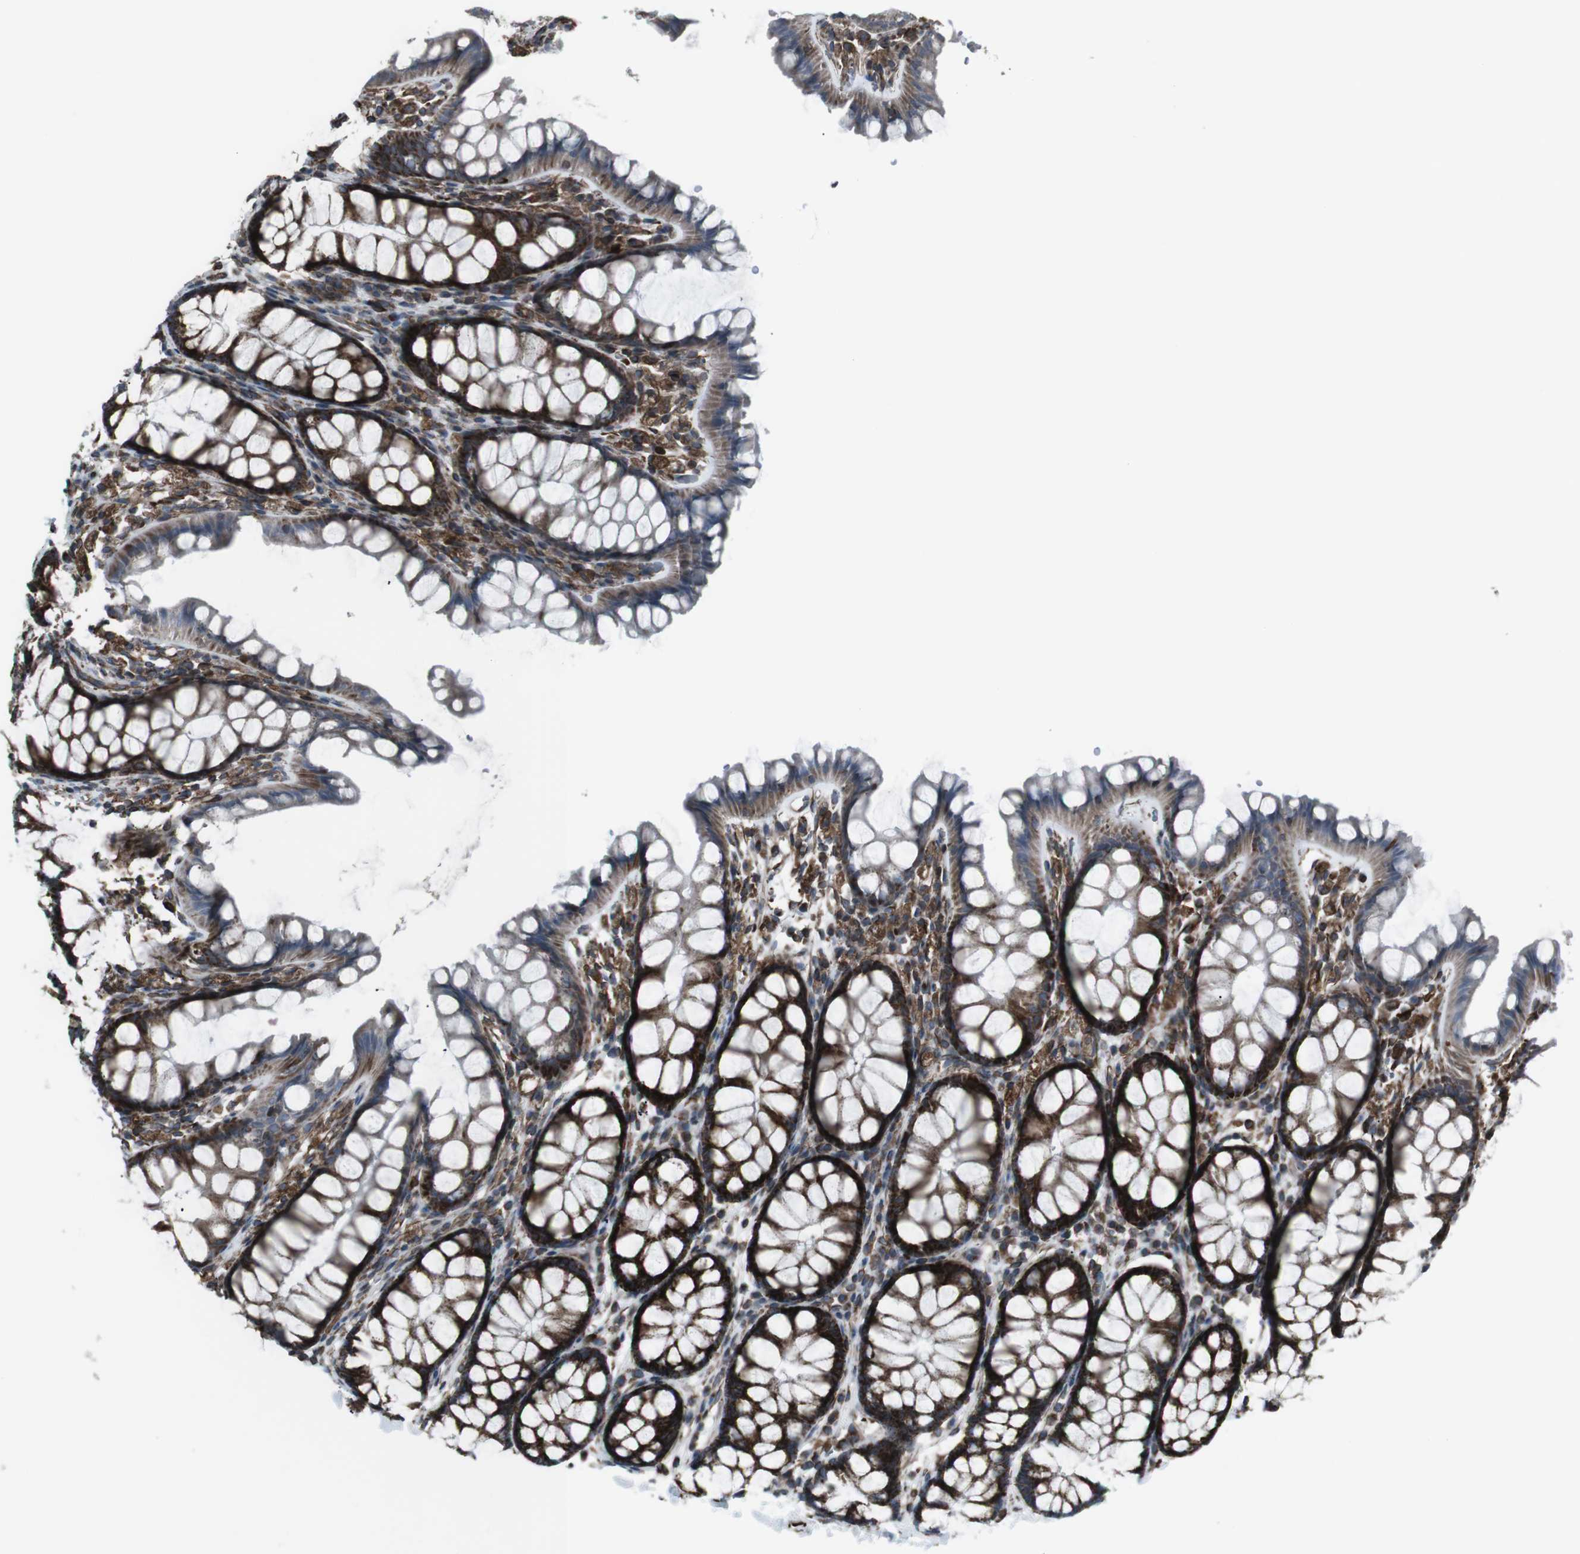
{"staining": {"intensity": "strong", "quantity": ">75%", "location": "cytoplasmic/membranous"}, "tissue": "colon", "cell_type": "Endothelial cells", "image_type": "normal", "snomed": [{"axis": "morphology", "description": "Normal tissue, NOS"}, {"axis": "topography", "description": "Colon"}], "caption": "A high-resolution histopathology image shows immunohistochemistry (IHC) staining of normal colon, which shows strong cytoplasmic/membranous staining in approximately >75% of endothelial cells. The staining was performed using DAB to visualize the protein expression in brown, while the nuclei were stained in blue with hematoxylin (Magnification: 20x).", "gene": "TMEM141", "patient": {"sex": "female", "age": 55}}